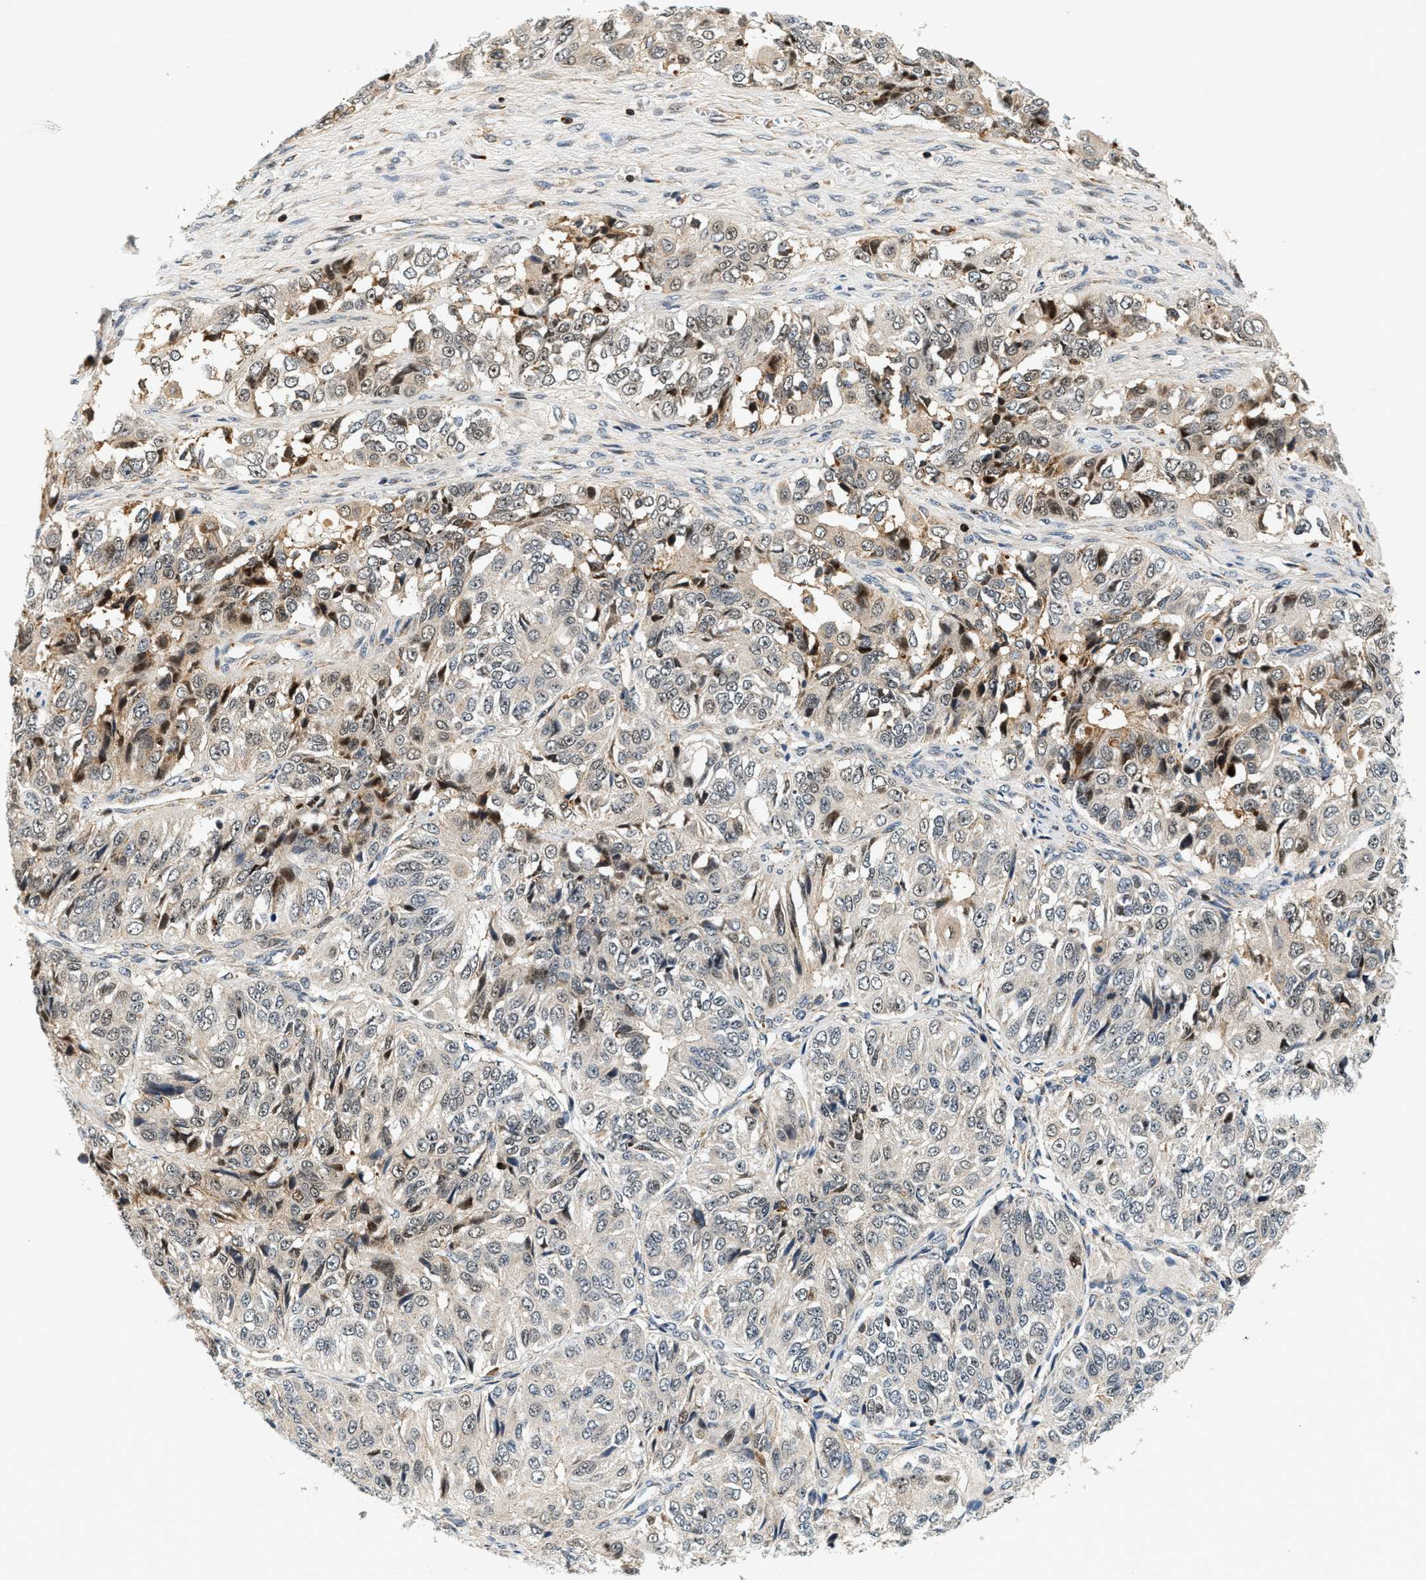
{"staining": {"intensity": "weak", "quantity": "25%-75%", "location": "cytoplasmic/membranous"}, "tissue": "ovarian cancer", "cell_type": "Tumor cells", "image_type": "cancer", "snomed": [{"axis": "morphology", "description": "Carcinoma, endometroid"}, {"axis": "topography", "description": "Ovary"}], "caption": "Protein expression analysis of ovarian endometroid carcinoma reveals weak cytoplasmic/membranous expression in about 25%-75% of tumor cells.", "gene": "SAMD9", "patient": {"sex": "female", "age": 51}}